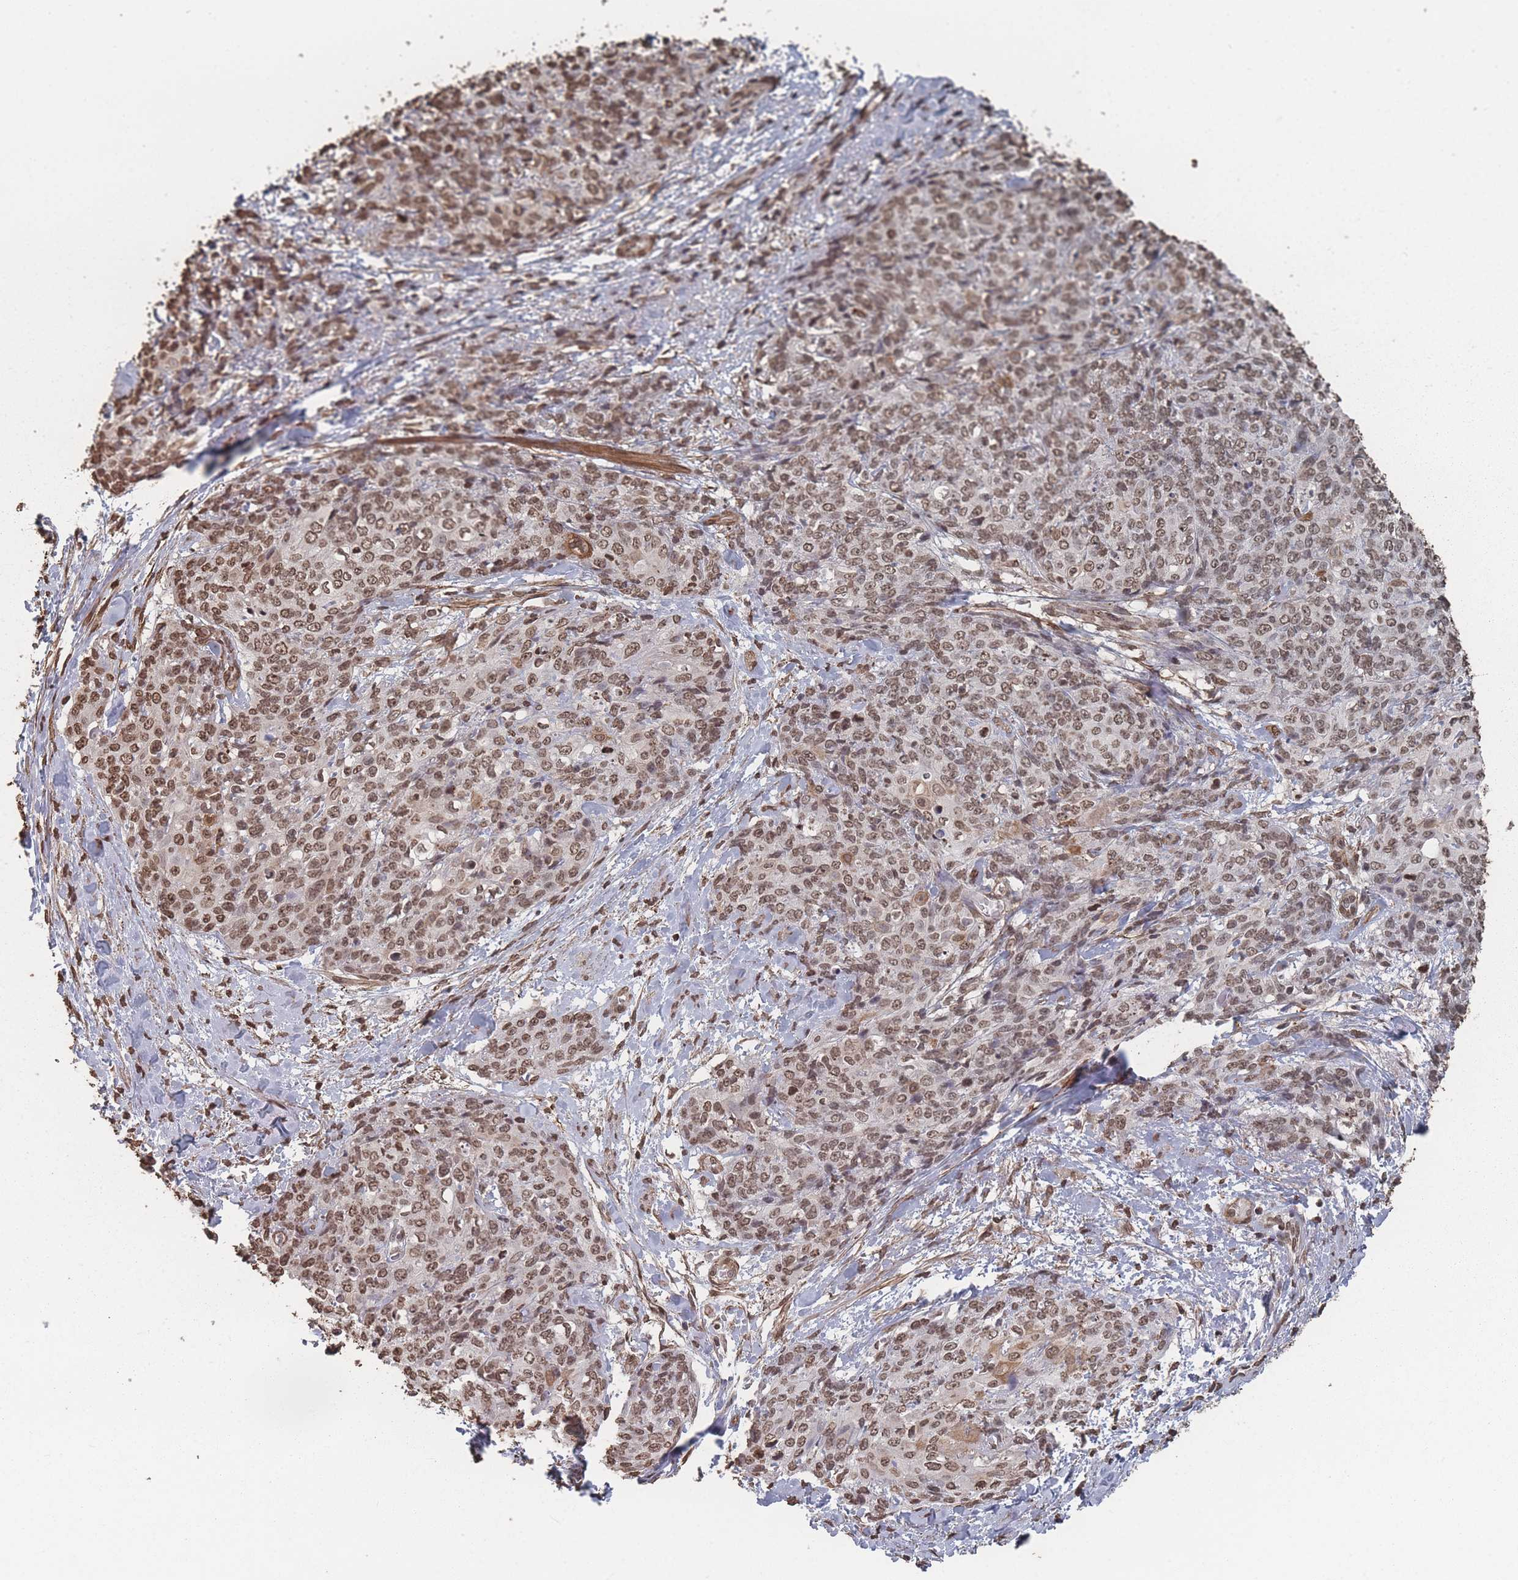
{"staining": {"intensity": "moderate", "quantity": ">75%", "location": "nuclear"}, "tissue": "skin cancer", "cell_type": "Tumor cells", "image_type": "cancer", "snomed": [{"axis": "morphology", "description": "Squamous cell carcinoma, NOS"}, {"axis": "topography", "description": "Skin"}, {"axis": "topography", "description": "Vulva"}], "caption": "IHC of squamous cell carcinoma (skin) shows medium levels of moderate nuclear positivity in approximately >75% of tumor cells. Using DAB (3,3'-diaminobenzidine) (brown) and hematoxylin (blue) stains, captured at high magnification using brightfield microscopy.", "gene": "PLEKHG5", "patient": {"sex": "female", "age": 85}}